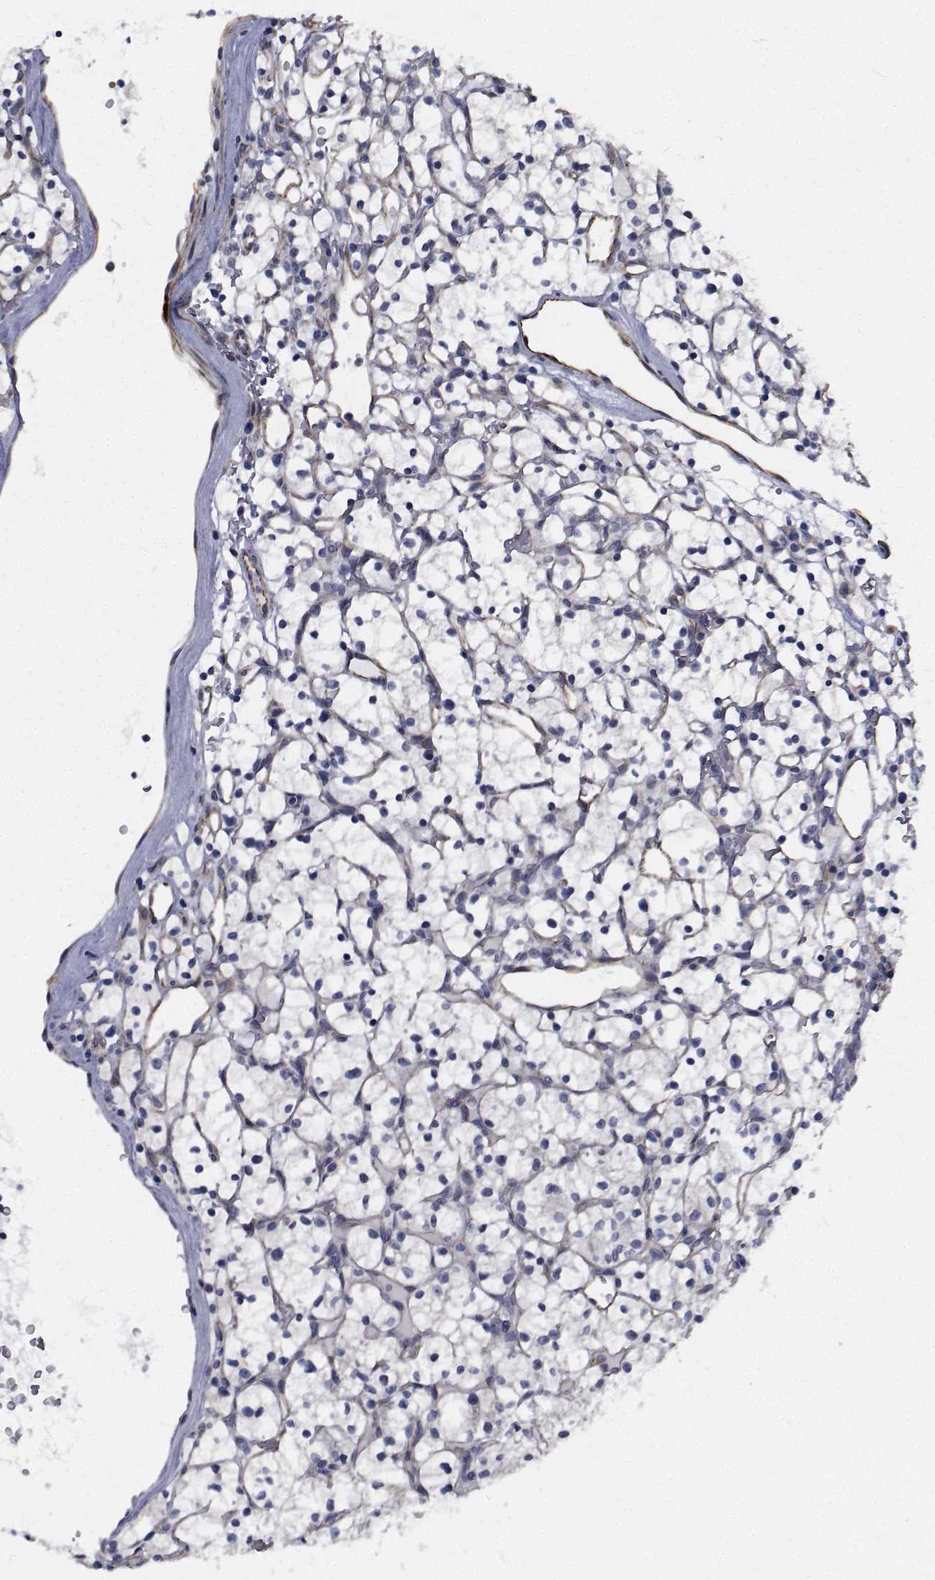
{"staining": {"intensity": "negative", "quantity": "none", "location": "none"}, "tissue": "renal cancer", "cell_type": "Tumor cells", "image_type": "cancer", "snomed": [{"axis": "morphology", "description": "Adenocarcinoma, NOS"}, {"axis": "topography", "description": "Kidney"}], "caption": "Tumor cells show no significant positivity in adenocarcinoma (renal).", "gene": "TTBK1", "patient": {"sex": "female", "age": 64}}